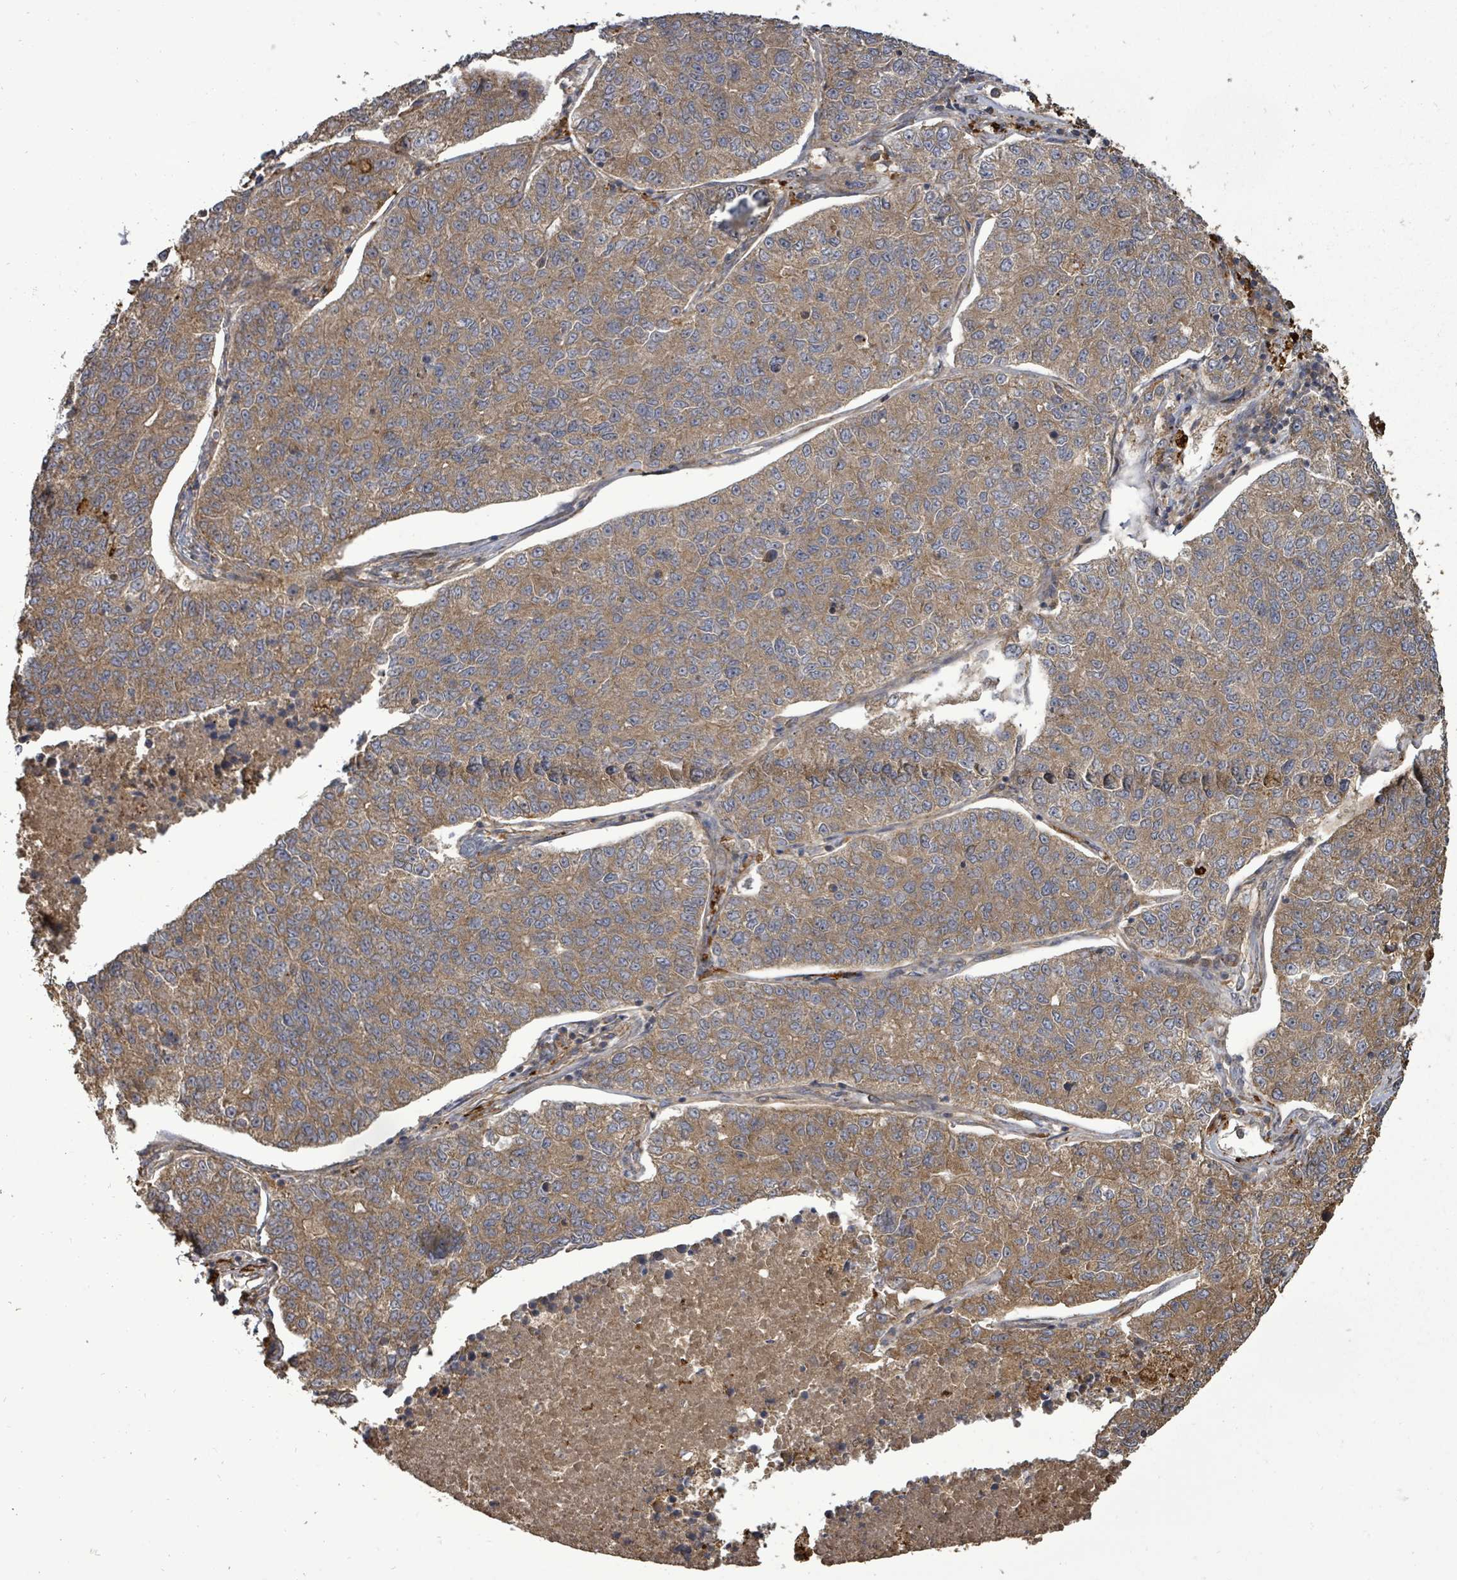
{"staining": {"intensity": "moderate", "quantity": ">75%", "location": "cytoplasmic/membranous"}, "tissue": "lung cancer", "cell_type": "Tumor cells", "image_type": "cancer", "snomed": [{"axis": "morphology", "description": "Adenocarcinoma, NOS"}, {"axis": "topography", "description": "Lung"}], "caption": "Human lung cancer stained for a protein (brown) shows moderate cytoplasmic/membranous positive positivity in about >75% of tumor cells.", "gene": "EIF3C", "patient": {"sex": "male", "age": 49}}